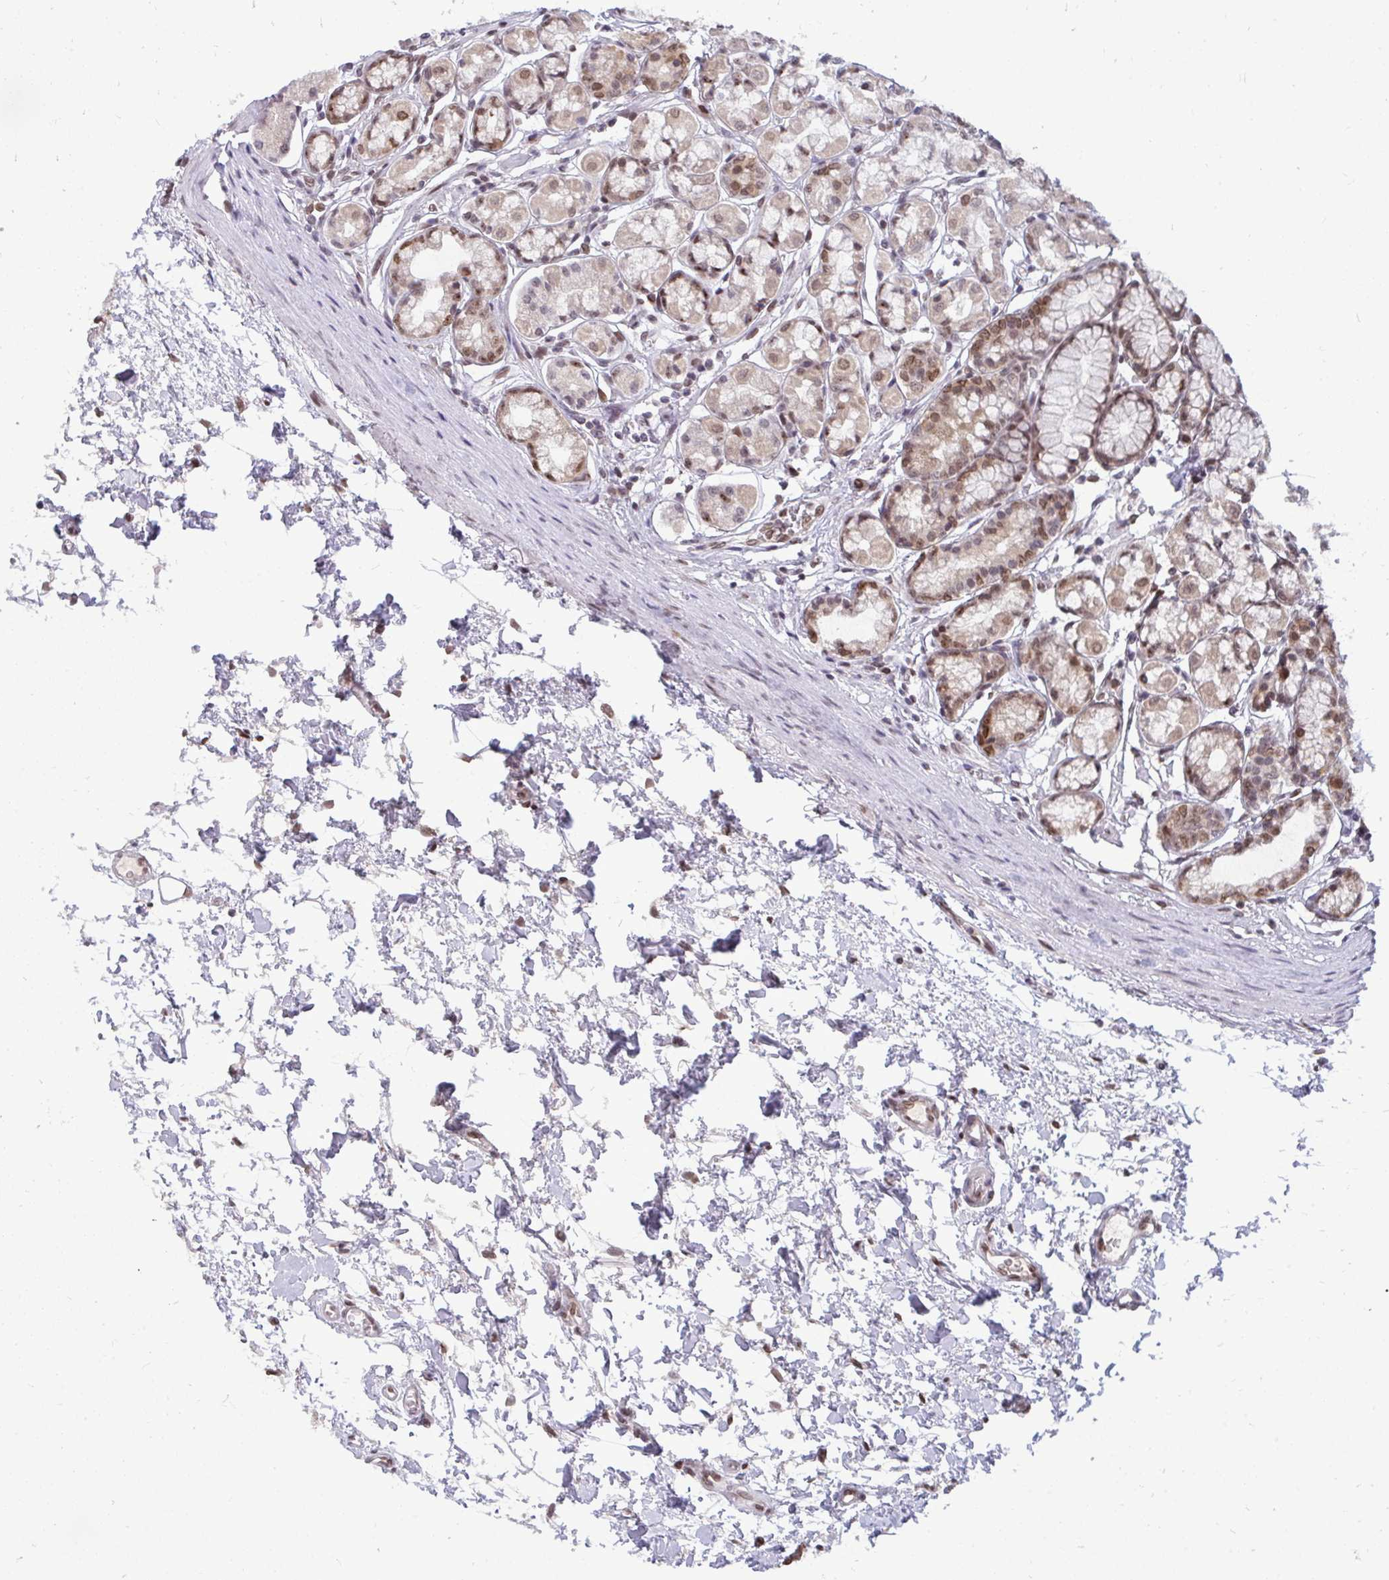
{"staining": {"intensity": "moderate", "quantity": ">75%", "location": "nuclear"}, "tissue": "stomach", "cell_type": "Glandular cells", "image_type": "normal", "snomed": [{"axis": "morphology", "description": "Normal tissue, NOS"}, {"axis": "topography", "description": "Stomach"}, {"axis": "topography", "description": "Stomach, lower"}], "caption": "Stomach stained with immunohistochemistry displays moderate nuclear positivity in about >75% of glandular cells.", "gene": "JPT1", "patient": {"sex": "male", "age": 76}}